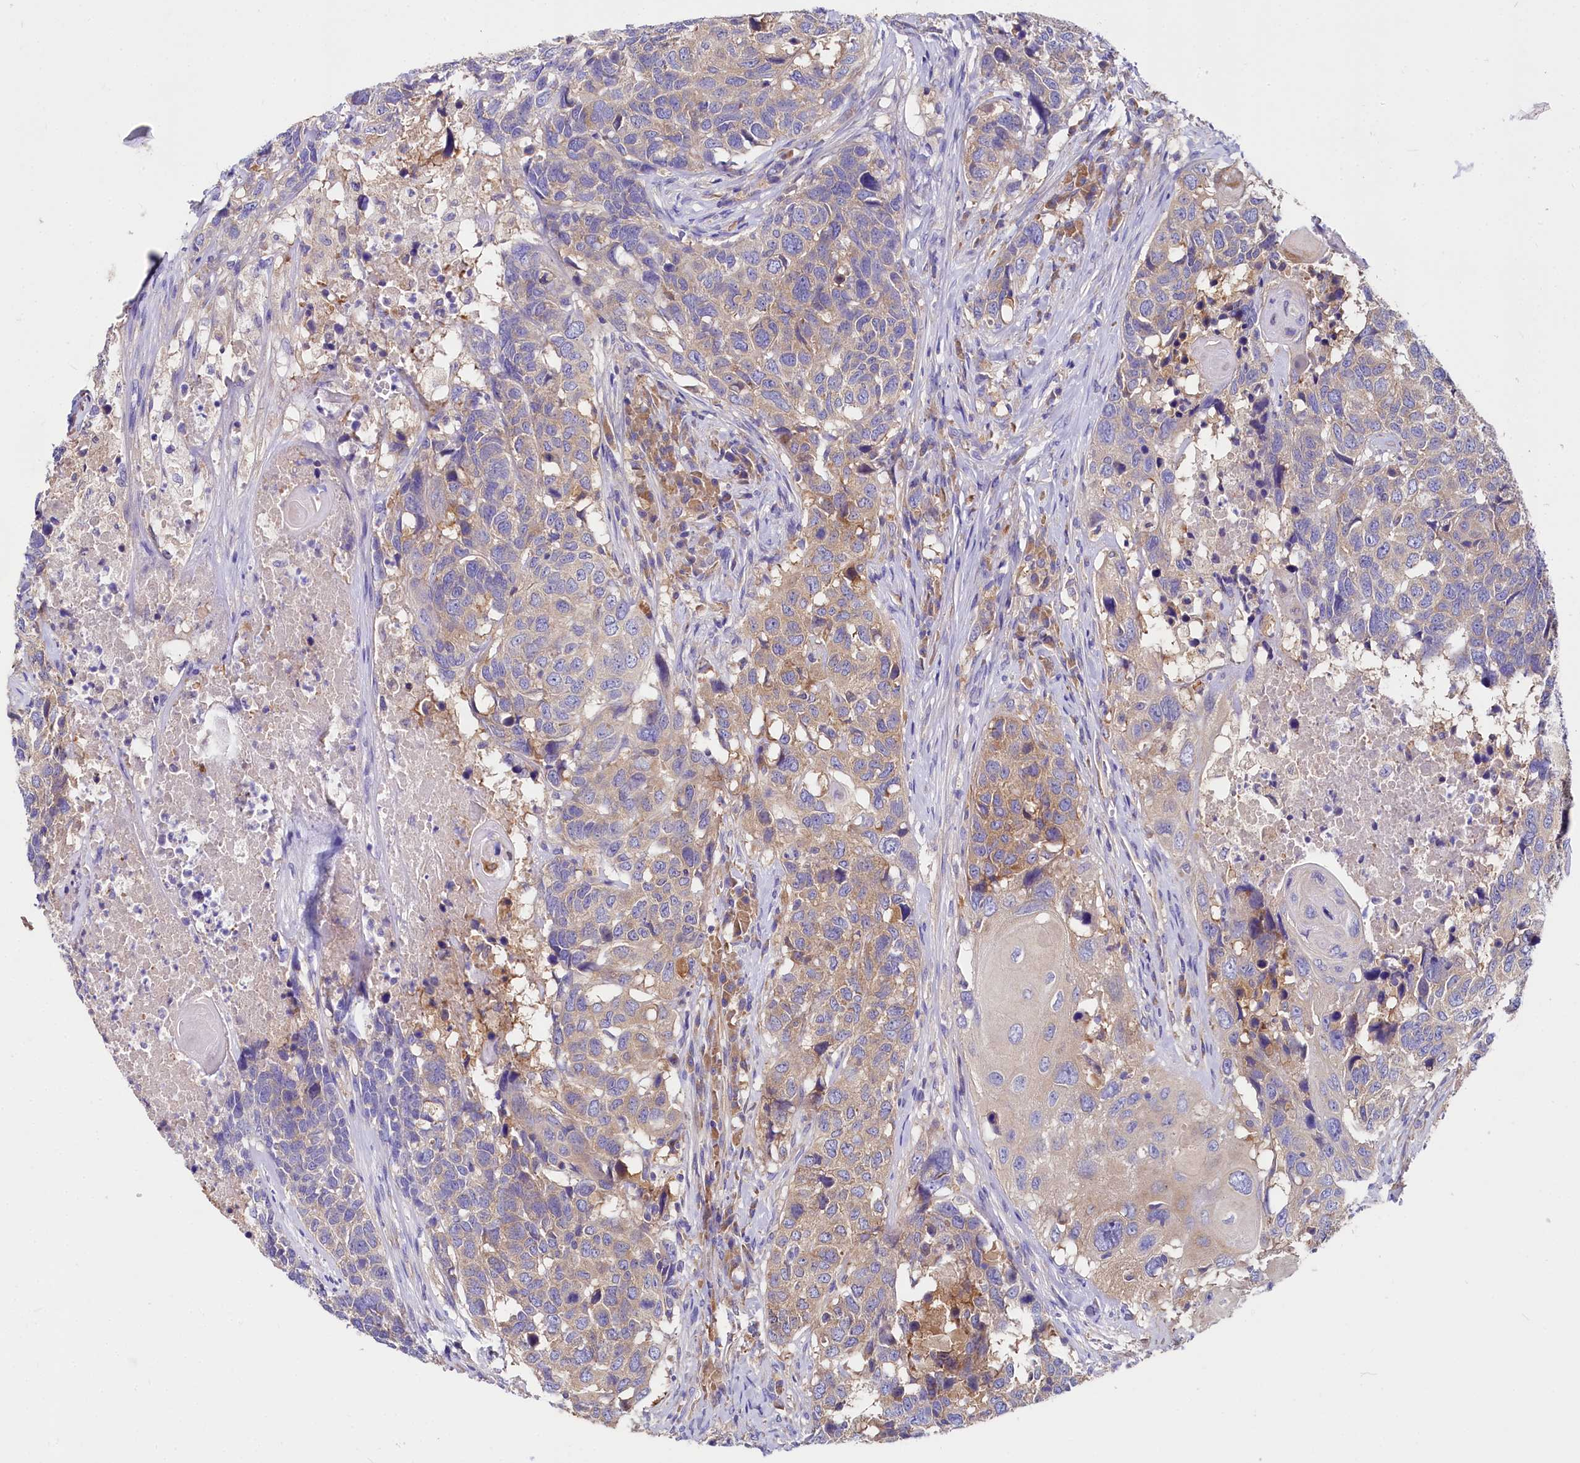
{"staining": {"intensity": "weak", "quantity": "25%-75%", "location": "cytoplasmic/membranous"}, "tissue": "head and neck cancer", "cell_type": "Tumor cells", "image_type": "cancer", "snomed": [{"axis": "morphology", "description": "Squamous cell carcinoma, NOS"}, {"axis": "topography", "description": "Head-Neck"}], "caption": "The micrograph shows immunohistochemical staining of squamous cell carcinoma (head and neck). There is weak cytoplasmic/membranous expression is present in approximately 25%-75% of tumor cells. Immunohistochemistry (ihc) stains the protein in brown and the nuclei are stained blue.", "gene": "QARS1", "patient": {"sex": "male", "age": 66}}